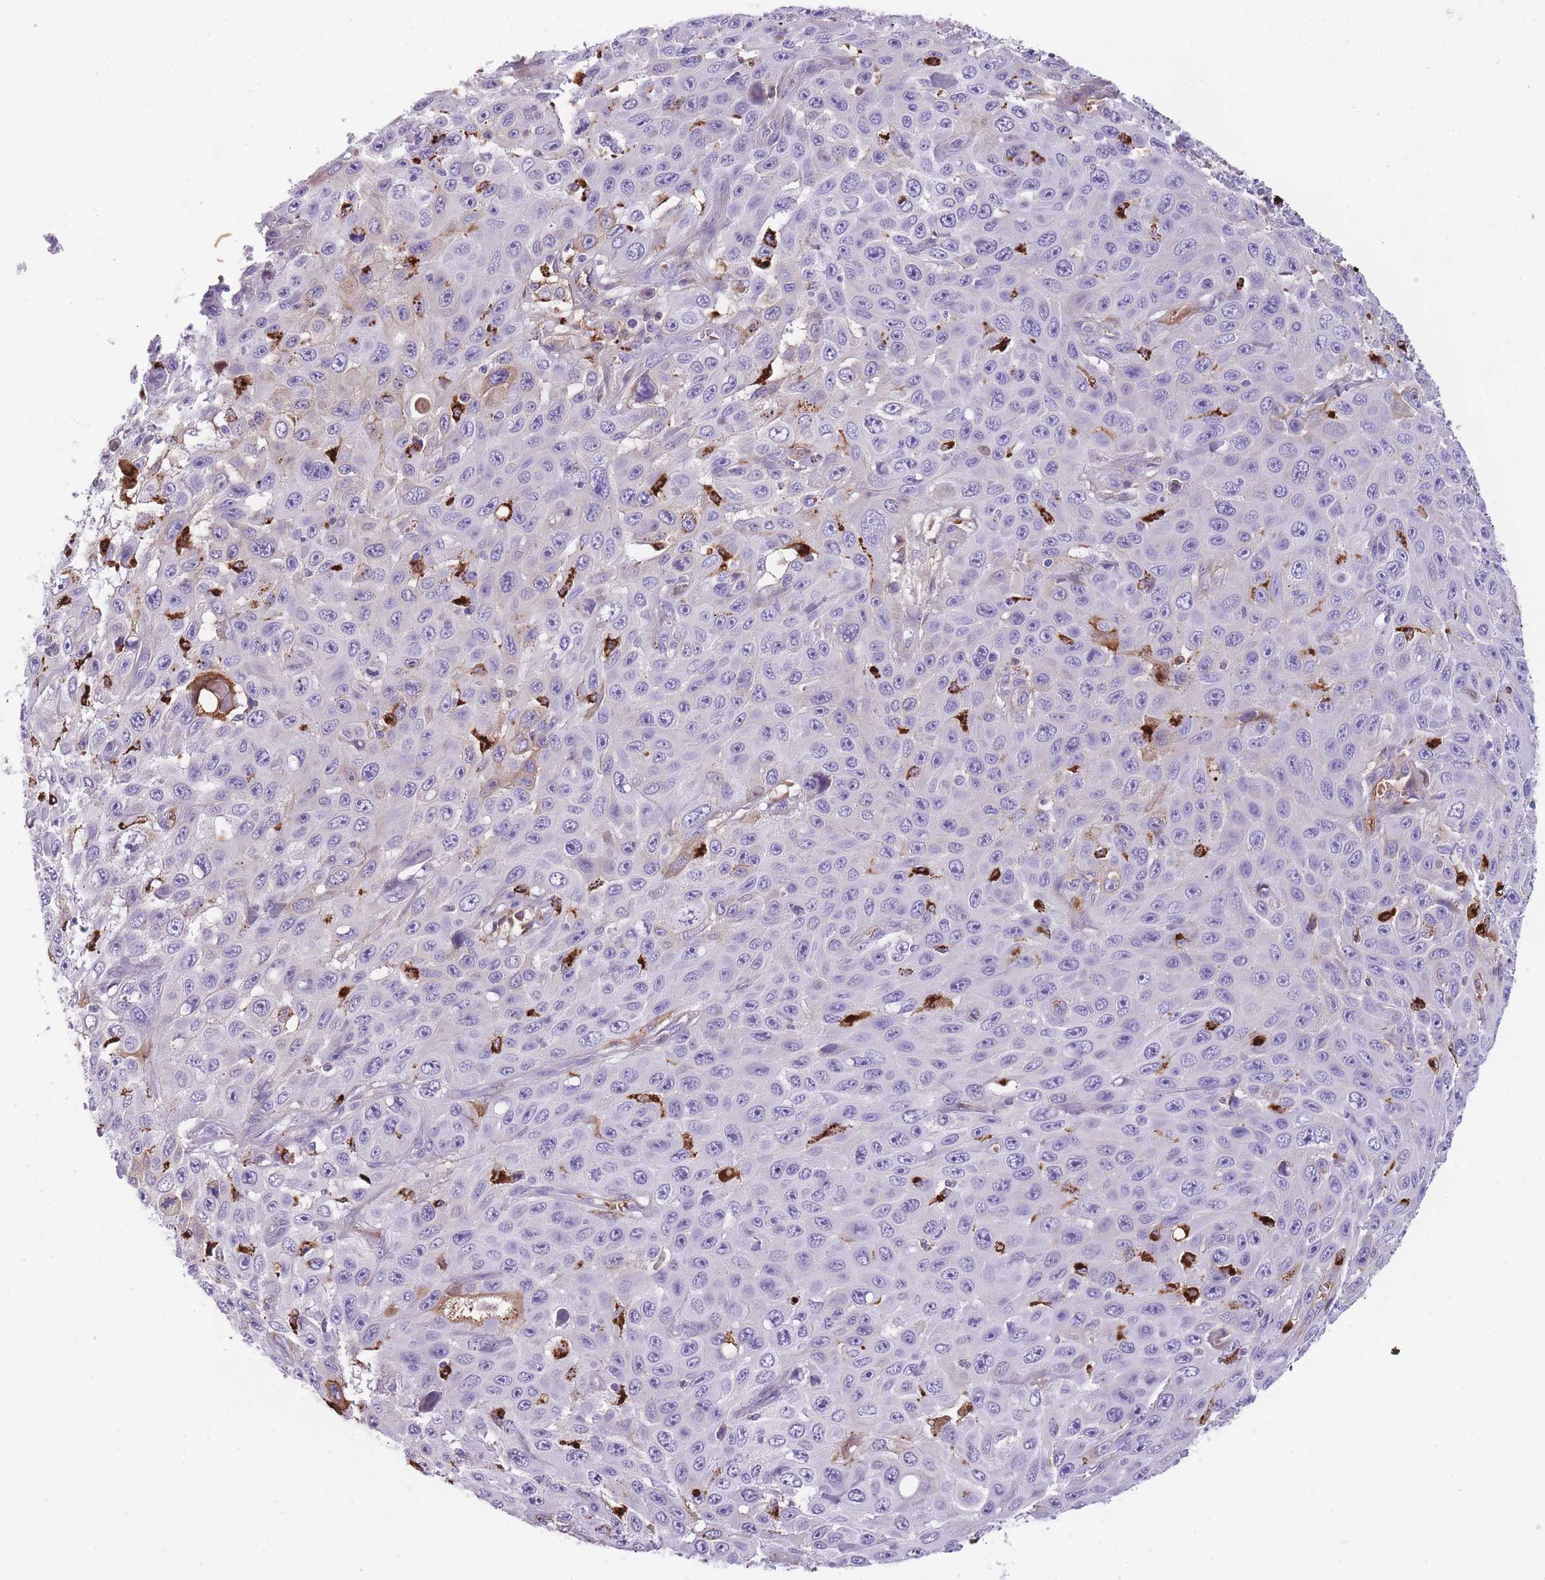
{"staining": {"intensity": "moderate", "quantity": "<25%", "location": "cytoplasmic/membranous"}, "tissue": "skin cancer", "cell_type": "Tumor cells", "image_type": "cancer", "snomed": [{"axis": "morphology", "description": "Squamous cell carcinoma, NOS"}, {"axis": "topography", "description": "Skin"}], "caption": "A brown stain labels moderate cytoplasmic/membranous expression of a protein in skin cancer tumor cells.", "gene": "GNAT1", "patient": {"sex": "male", "age": 82}}